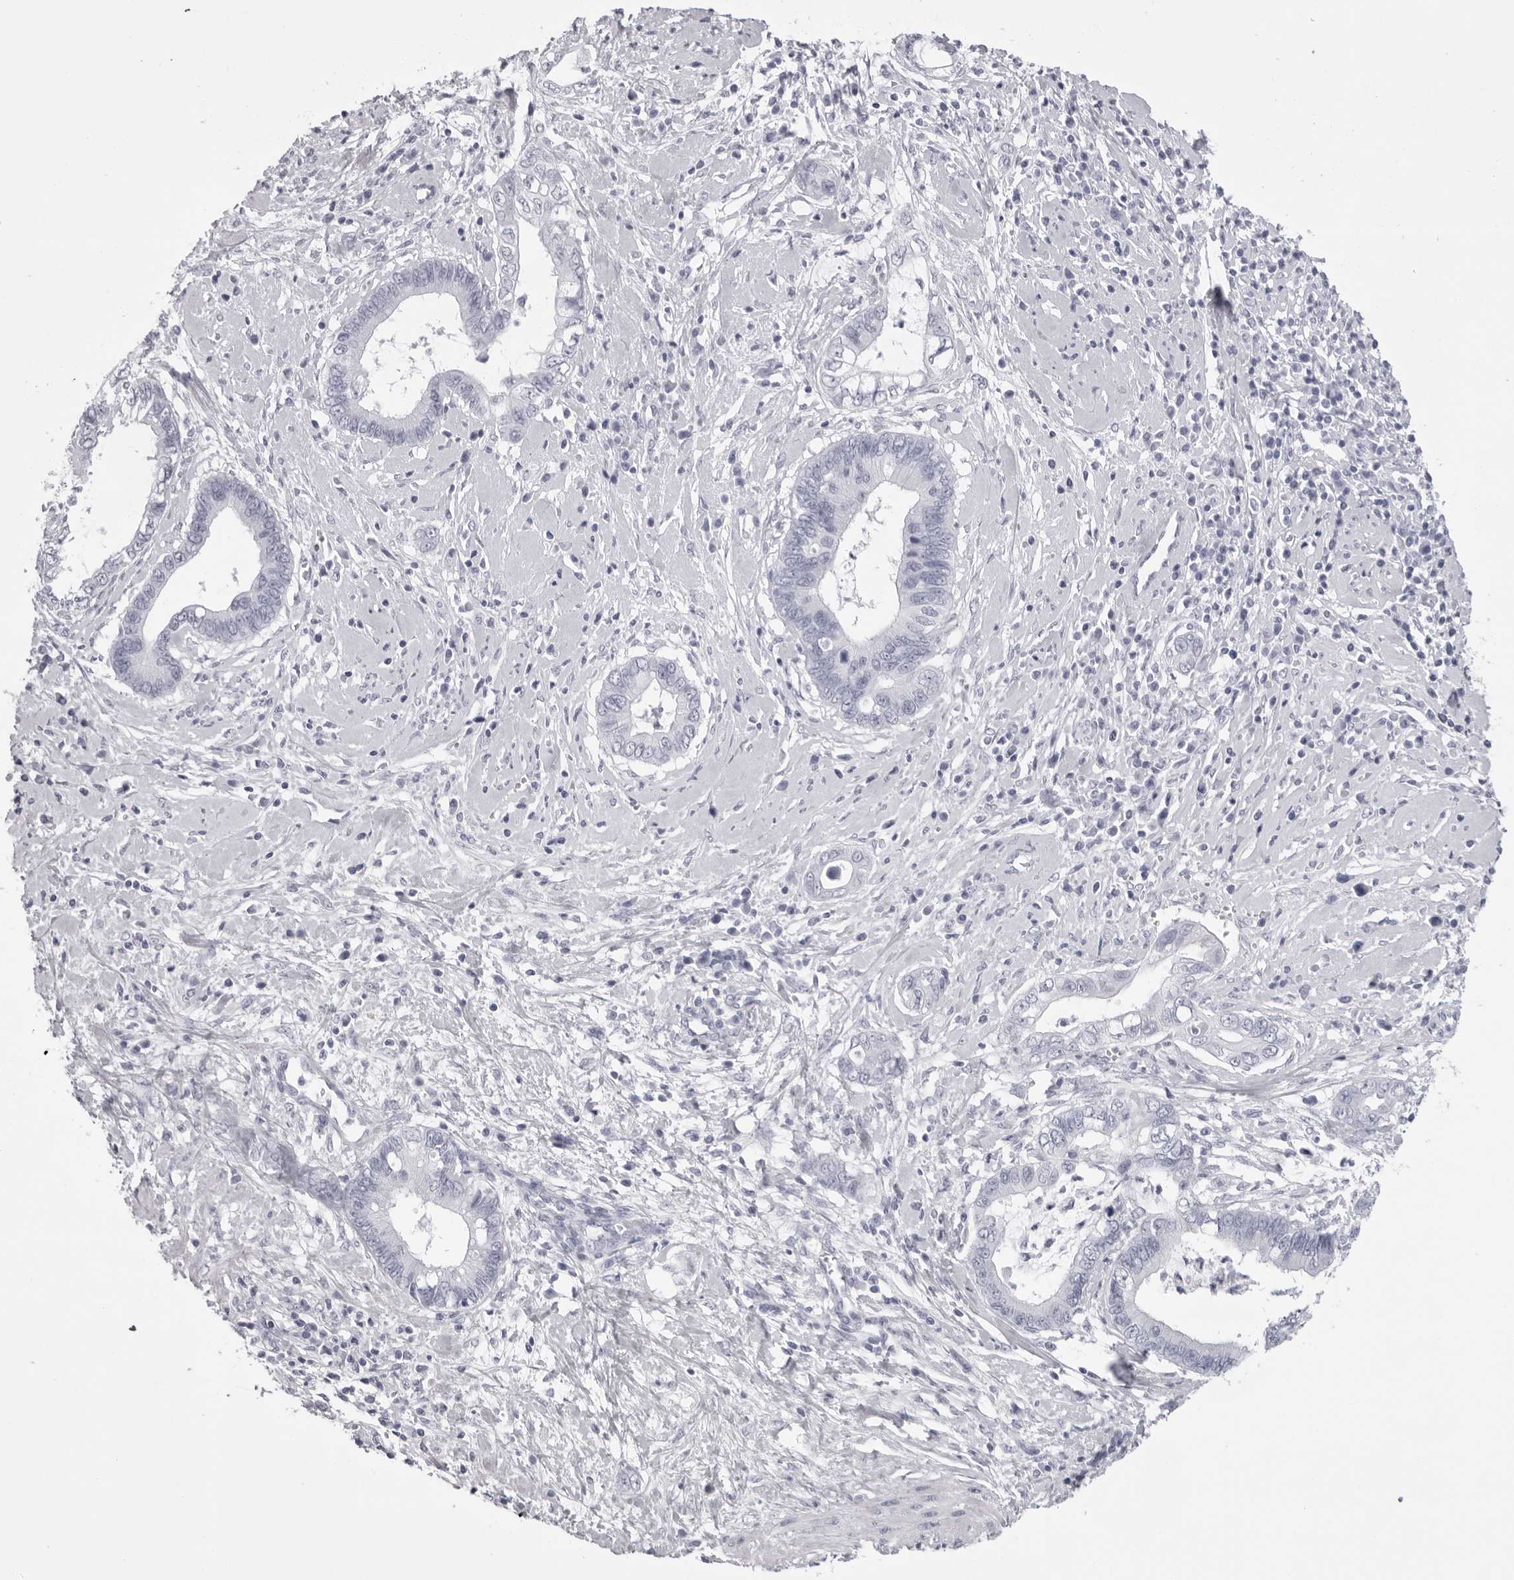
{"staining": {"intensity": "negative", "quantity": "none", "location": "none"}, "tissue": "cervical cancer", "cell_type": "Tumor cells", "image_type": "cancer", "snomed": [{"axis": "morphology", "description": "Adenocarcinoma, NOS"}, {"axis": "topography", "description": "Cervix"}], "caption": "Immunohistochemistry (IHC) micrograph of neoplastic tissue: human cervical adenocarcinoma stained with DAB shows no significant protein expression in tumor cells.", "gene": "SPTA1", "patient": {"sex": "female", "age": 44}}